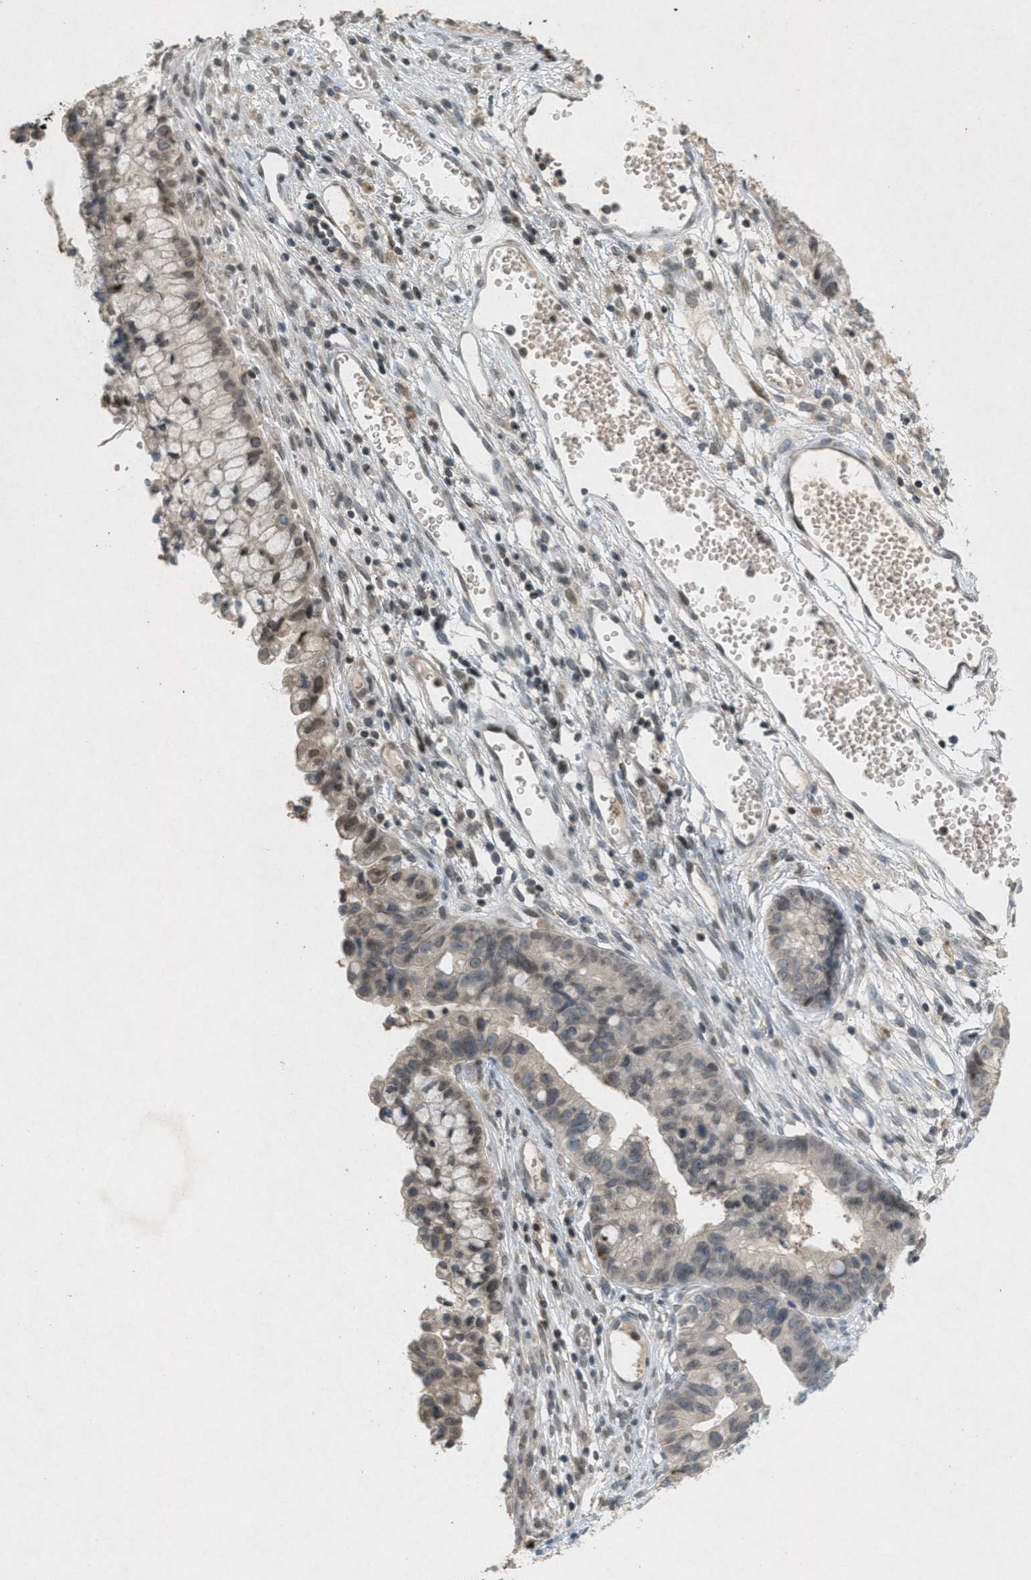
{"staining": {"intensity": "weak", "quantity": "25%-75%", "location": "cytoplasmic/membranous,nuclear"}, "tissue": "cervical cancer", "cell_type": "Tumor cells", "image_type": "cancer", "snomed": [{"axis": "morphology", "description": "Adenocarcinoma, NOS"}, {"axis": "topography", "description": "Cervix"}], "caption": "Protein expression analysis of cervical cancer demonstrates weak cytoplasmic/membranous and nuclear staining in approximately 25%-75% of tumor cells. The protein of interest is stained brown, and the nuclei are stained in blue (DAB (3,3'-diaminobenzidine) IHC with brightfield microscopy, high magnification).", "gene": "ABHD6", "patient": {"sex": "female", "age": 44}}